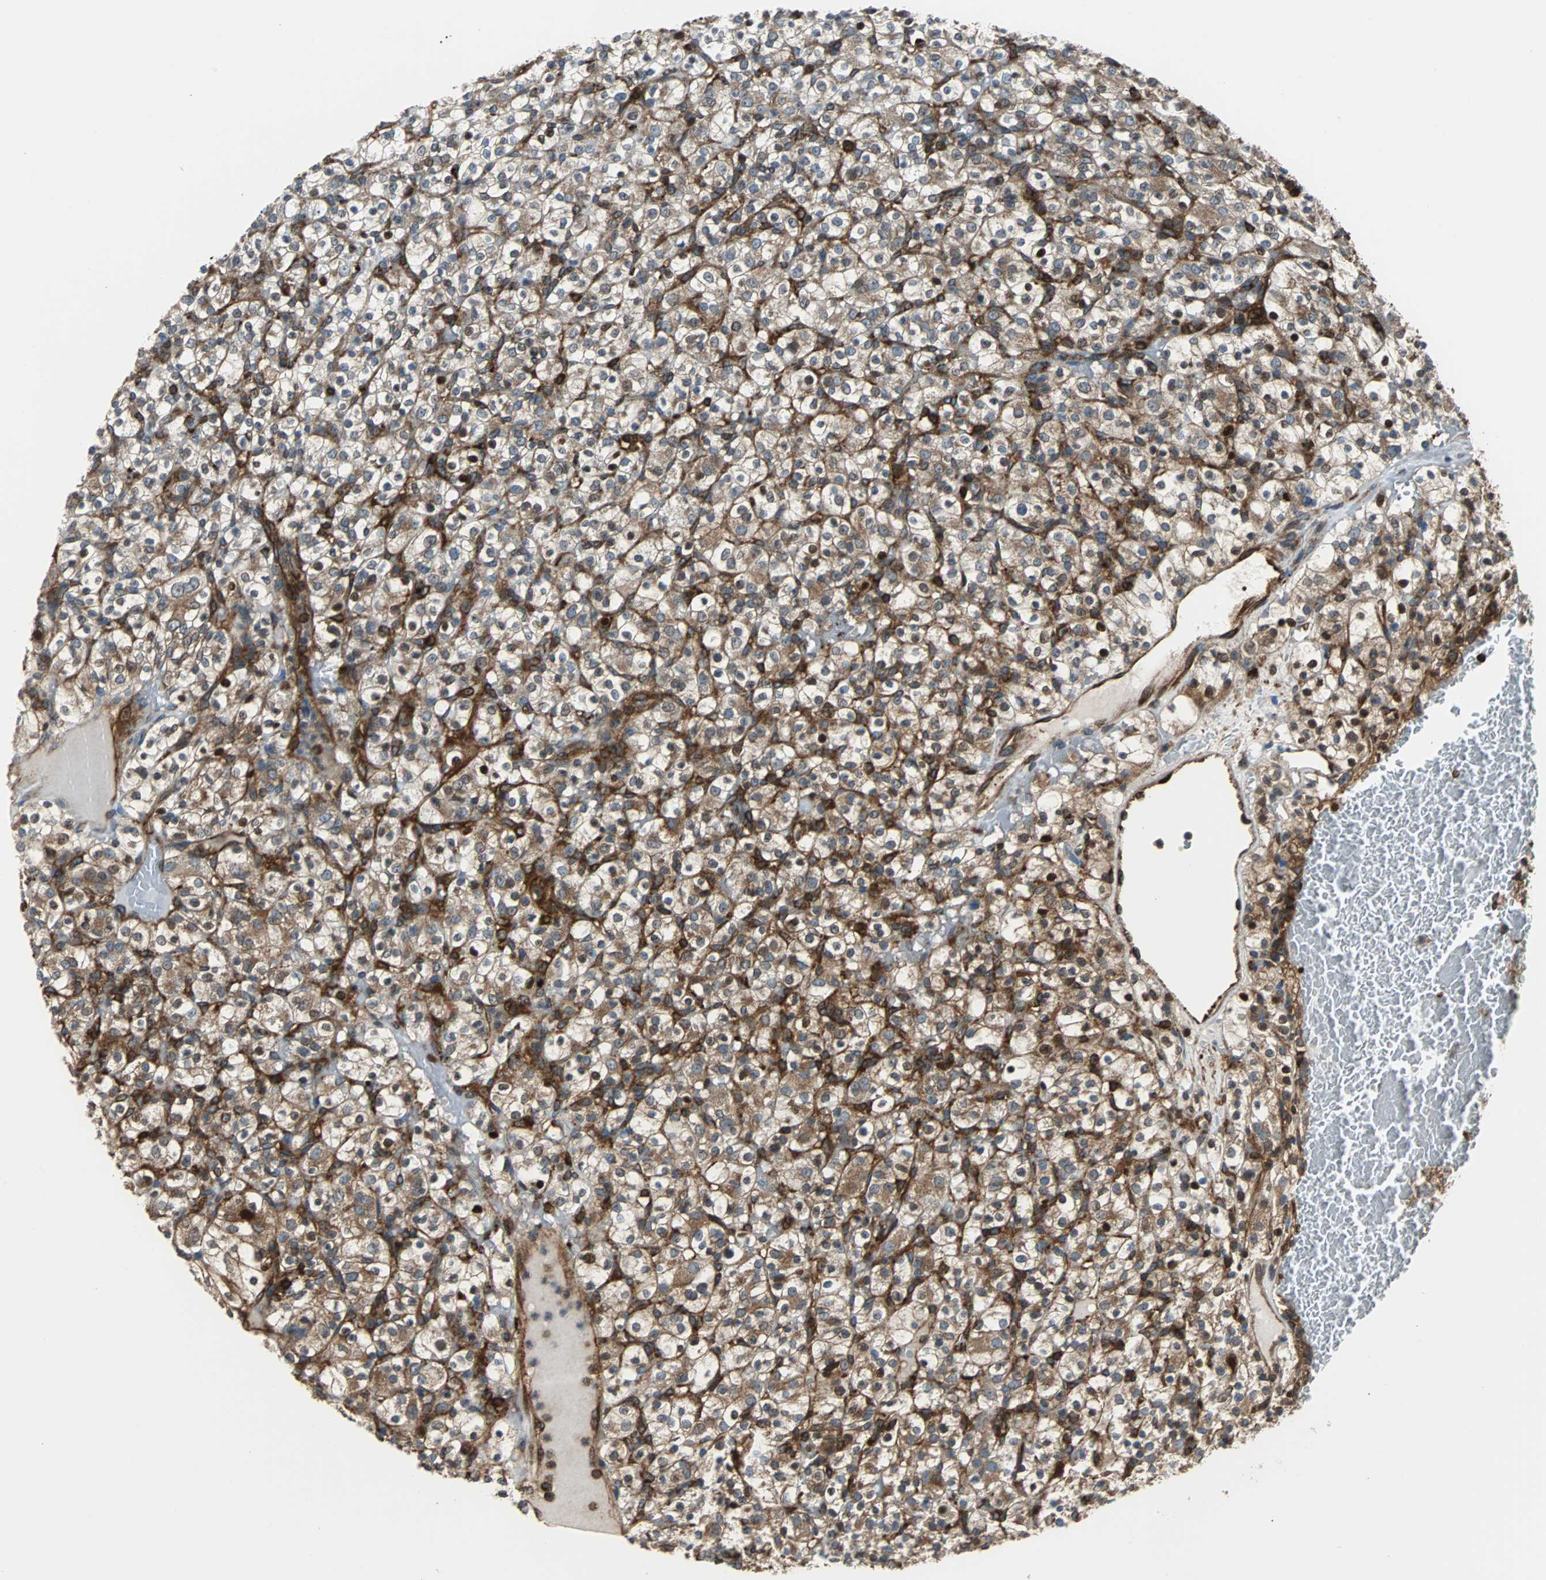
{"staining": {"intensity": "moderate", "quantity": "25%-75%", "location": "cytoplasmic/membranous"}, "tissue": "renal cancer", "cell_type": "Tumor cells", "image_type": "cancer", "snomed": [{"axis": "morphology", "description": "Normal tissue, NOS"}, {"axis": "morphology", "description": "Adenocarcinoma, NOS"}, {"axis": "topography", "description": "Kidney"}], "caption": "About 25%-75% of tumor cells in human renal cancer reveal moderate cytoplasmic/membranous protein expression as visualized by brown immunohistochemical staining.", "gene": "RELA", "patient": {"sex": "female", "age": 72}}